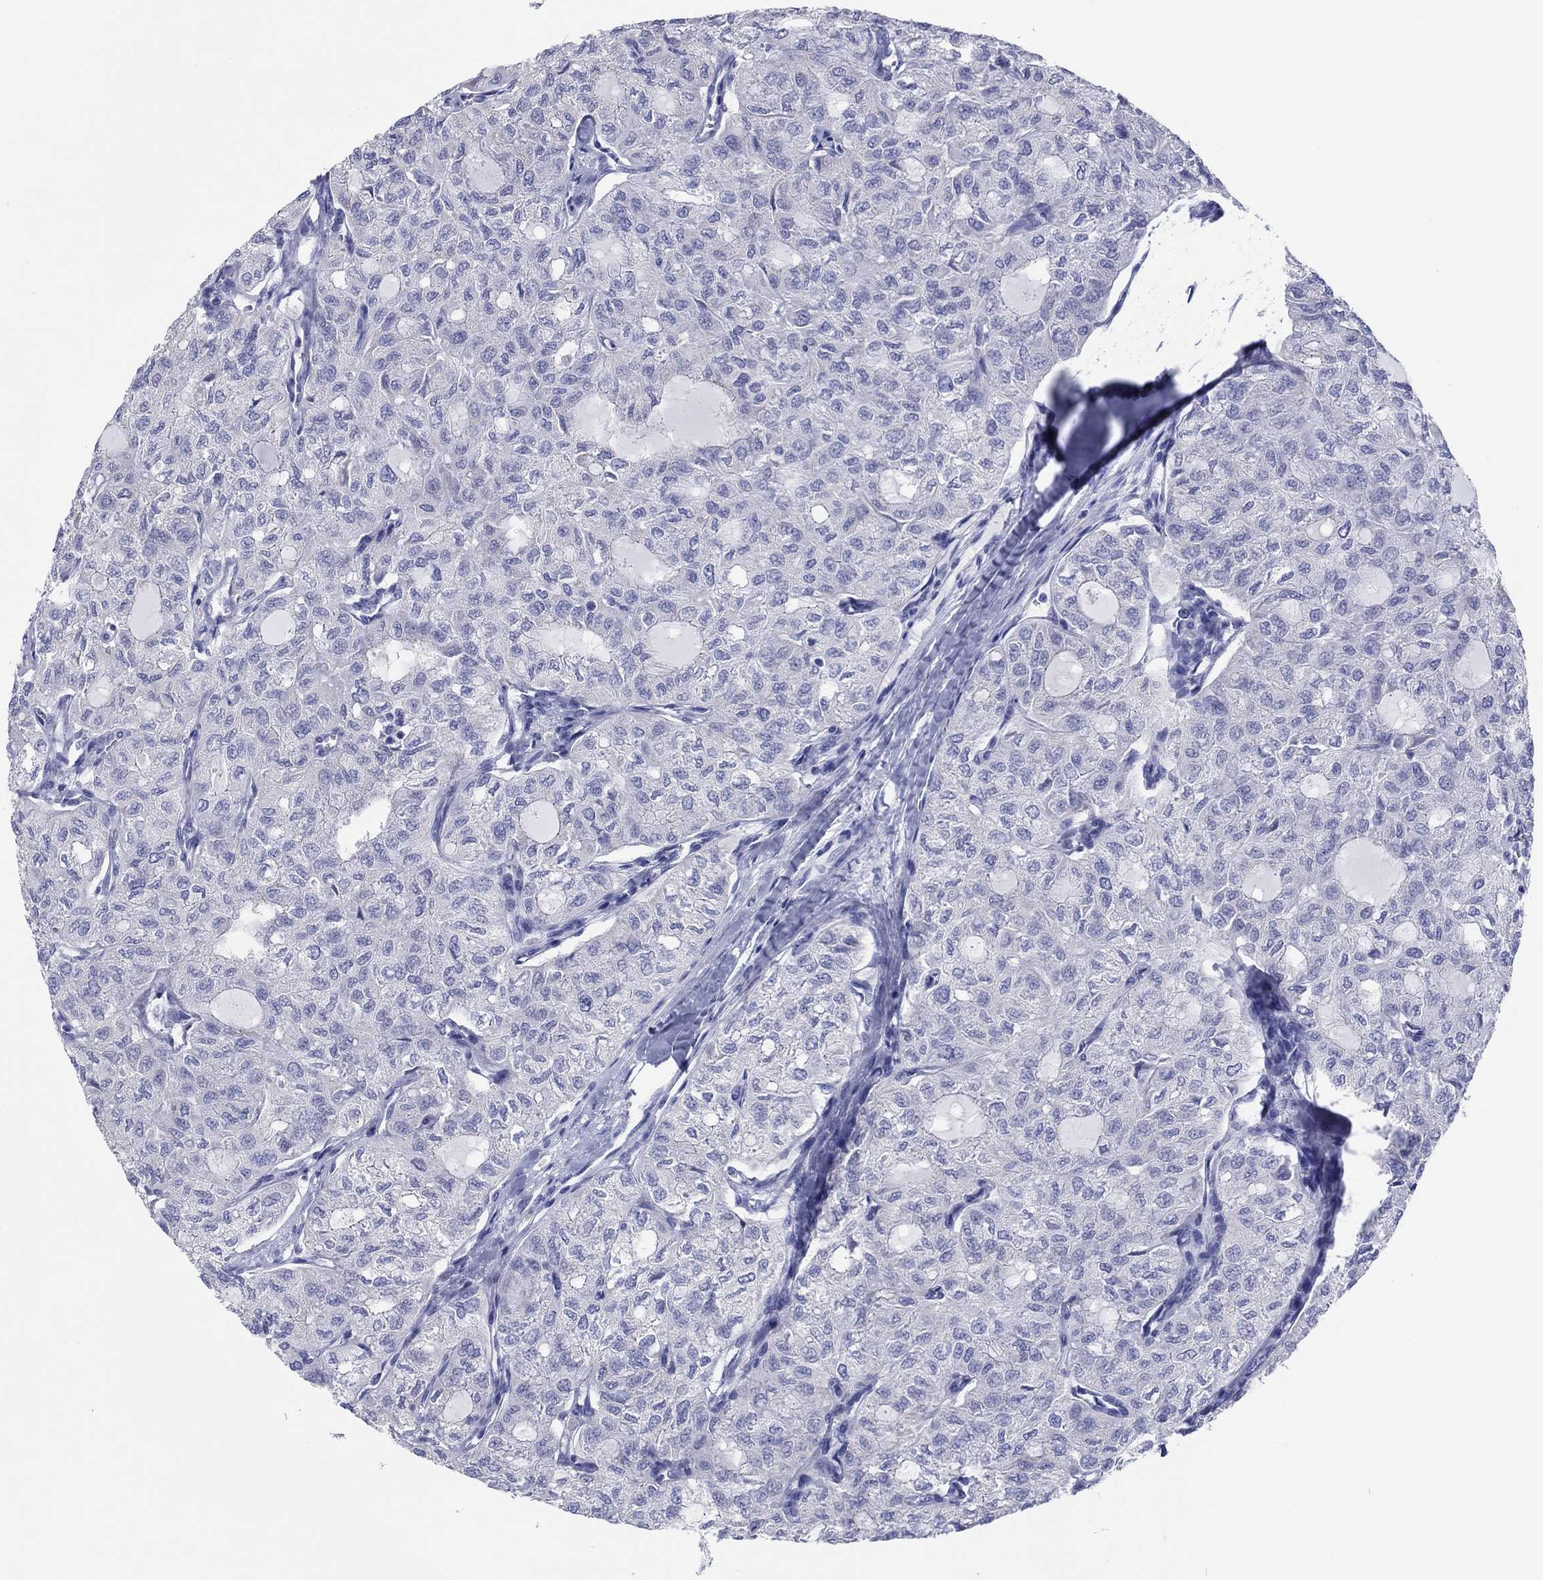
{"staining": {"intensity": "negative", "quantity": "none", "location": "none"}, "tissue": "thyroid cancer", "cell_type": "Tumor cells", "image_type": "cancer", "snomed": [{"axis": "morphology", "description": "Follicular adenoma carcinoma, NOS"}, {"axis": "topography", "description": "Thyroid gland"}], "caption": "This is an immunohistochemistry histopathology image of human thyroid cancer. There is no expression in tumor cells.", "gene": "ERICH3", "patient": {"sex": "male", "age": 75}}